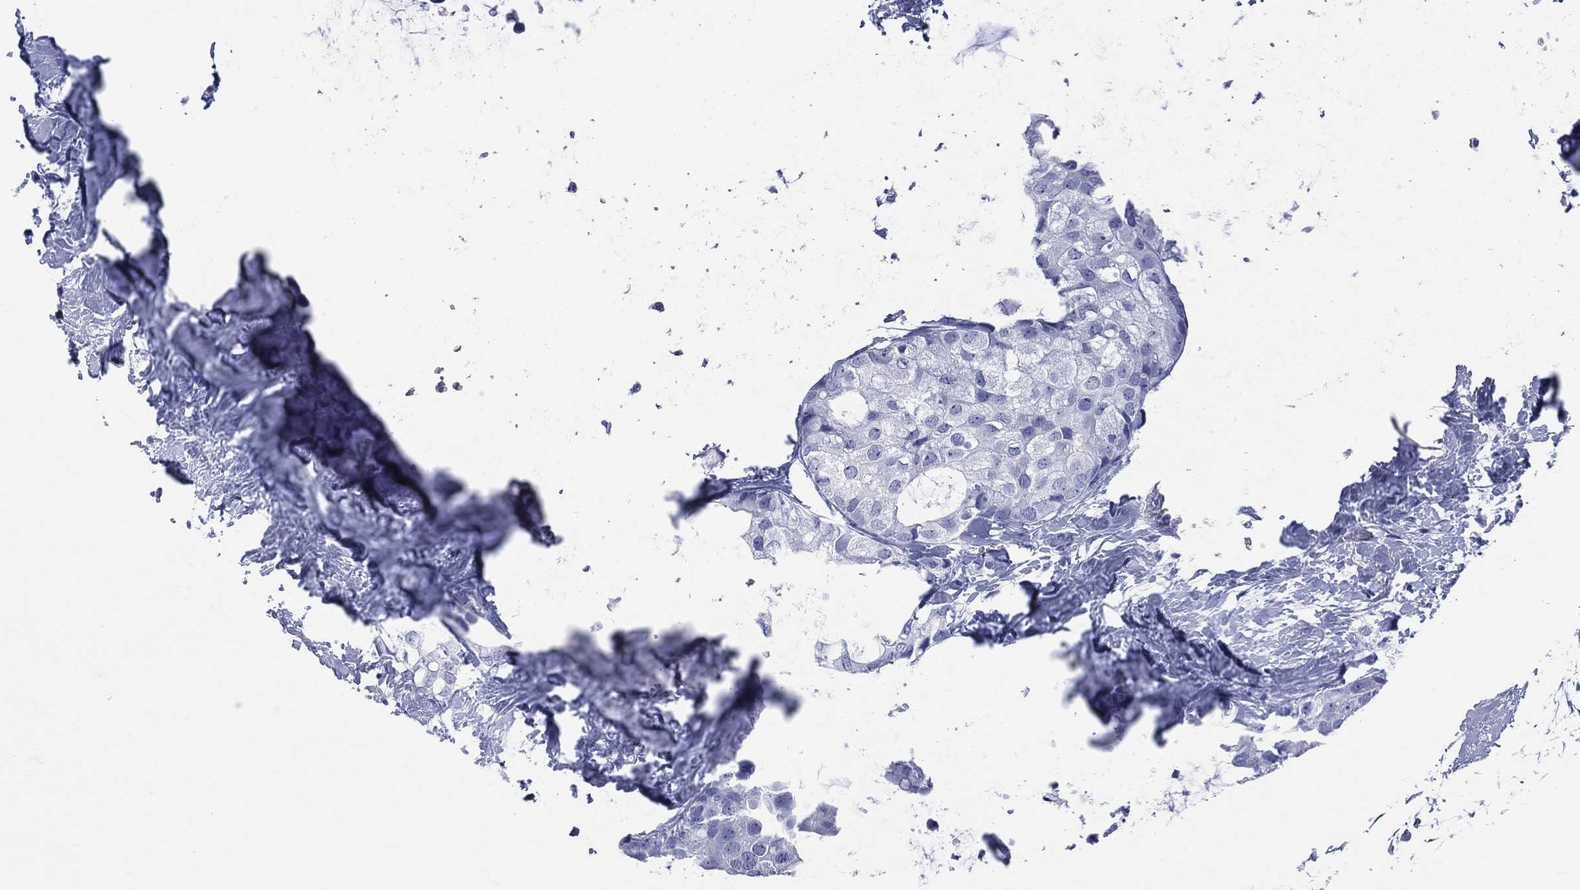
{"staining": {"intensity": "negative", "quantity": "none", "location": "none"}, "tissue": "breast cancer", "cell_type": "Tumor cells", "image_type": "cancer", "snomed": [{"axis": "morphology", "description": "Duct carcinoma"}, {"axis": "topography", "description": "Breast"}], "caption": "The micrograph shows no staining of tumor cells in breast cancer. (Immunohistochemistry (ihc), brightfield microscopy, high magnification).", "gene": "PGLYRP1", "patient": {"sex": "female", "age": 45}}